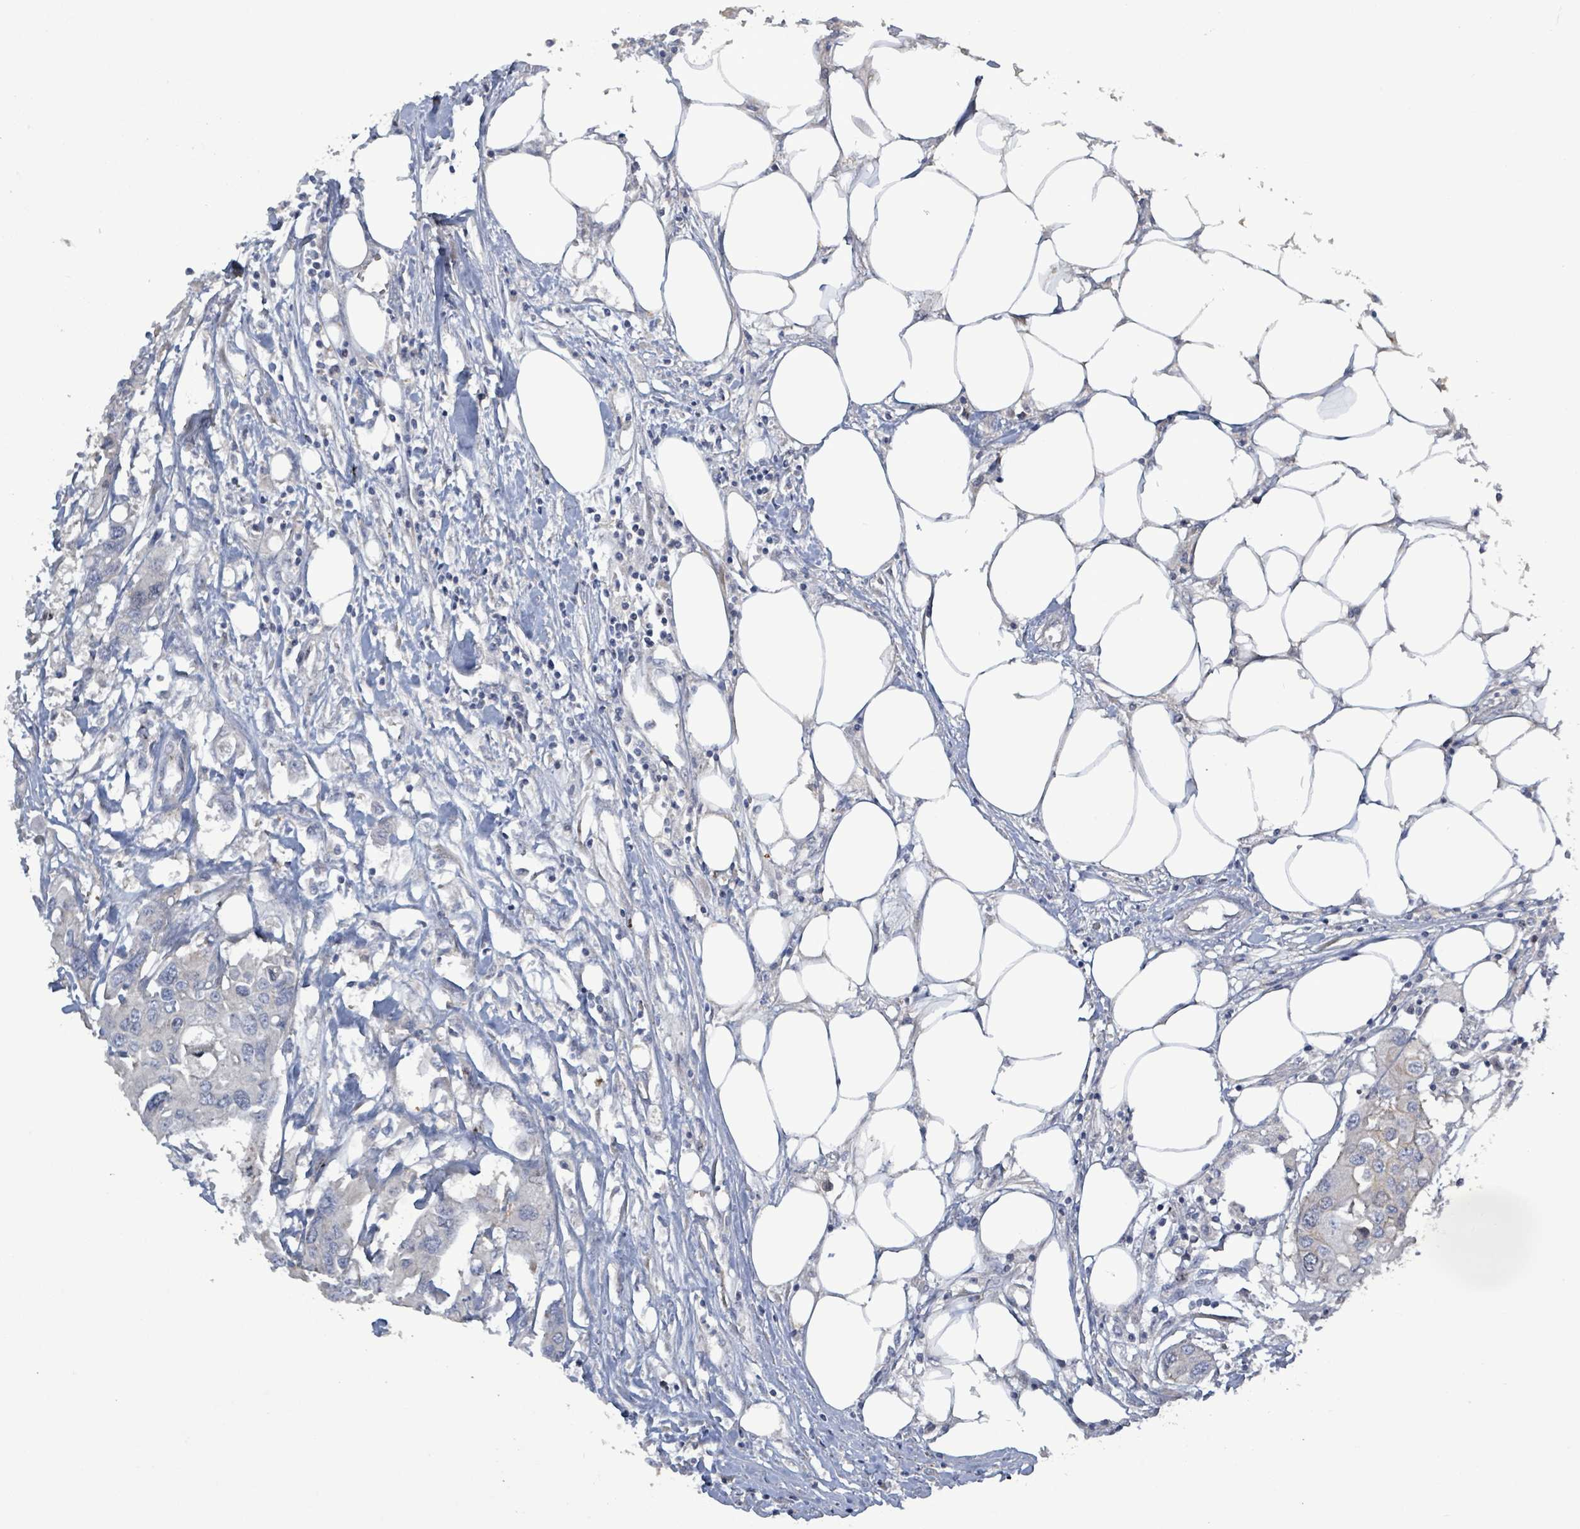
{"staining": {"intensity": "negative", "quantity": "none", "location": "none"}, "tissue": "colorectal cancer", "cell_type": "Tumor cells", "image_type": "cancer", "snomed": [{"axis": "morphology", "description": "Adenocarcinoma, NOS"}, {"axis": "topography", "description": "Colon"}], "caption": "Immunohistochemistry of colorectal cancer (adenocarcinoma) shows no staining in tumor cells.", "gene": "KRAS", "patient": {"sex": "male", "age": 77}}